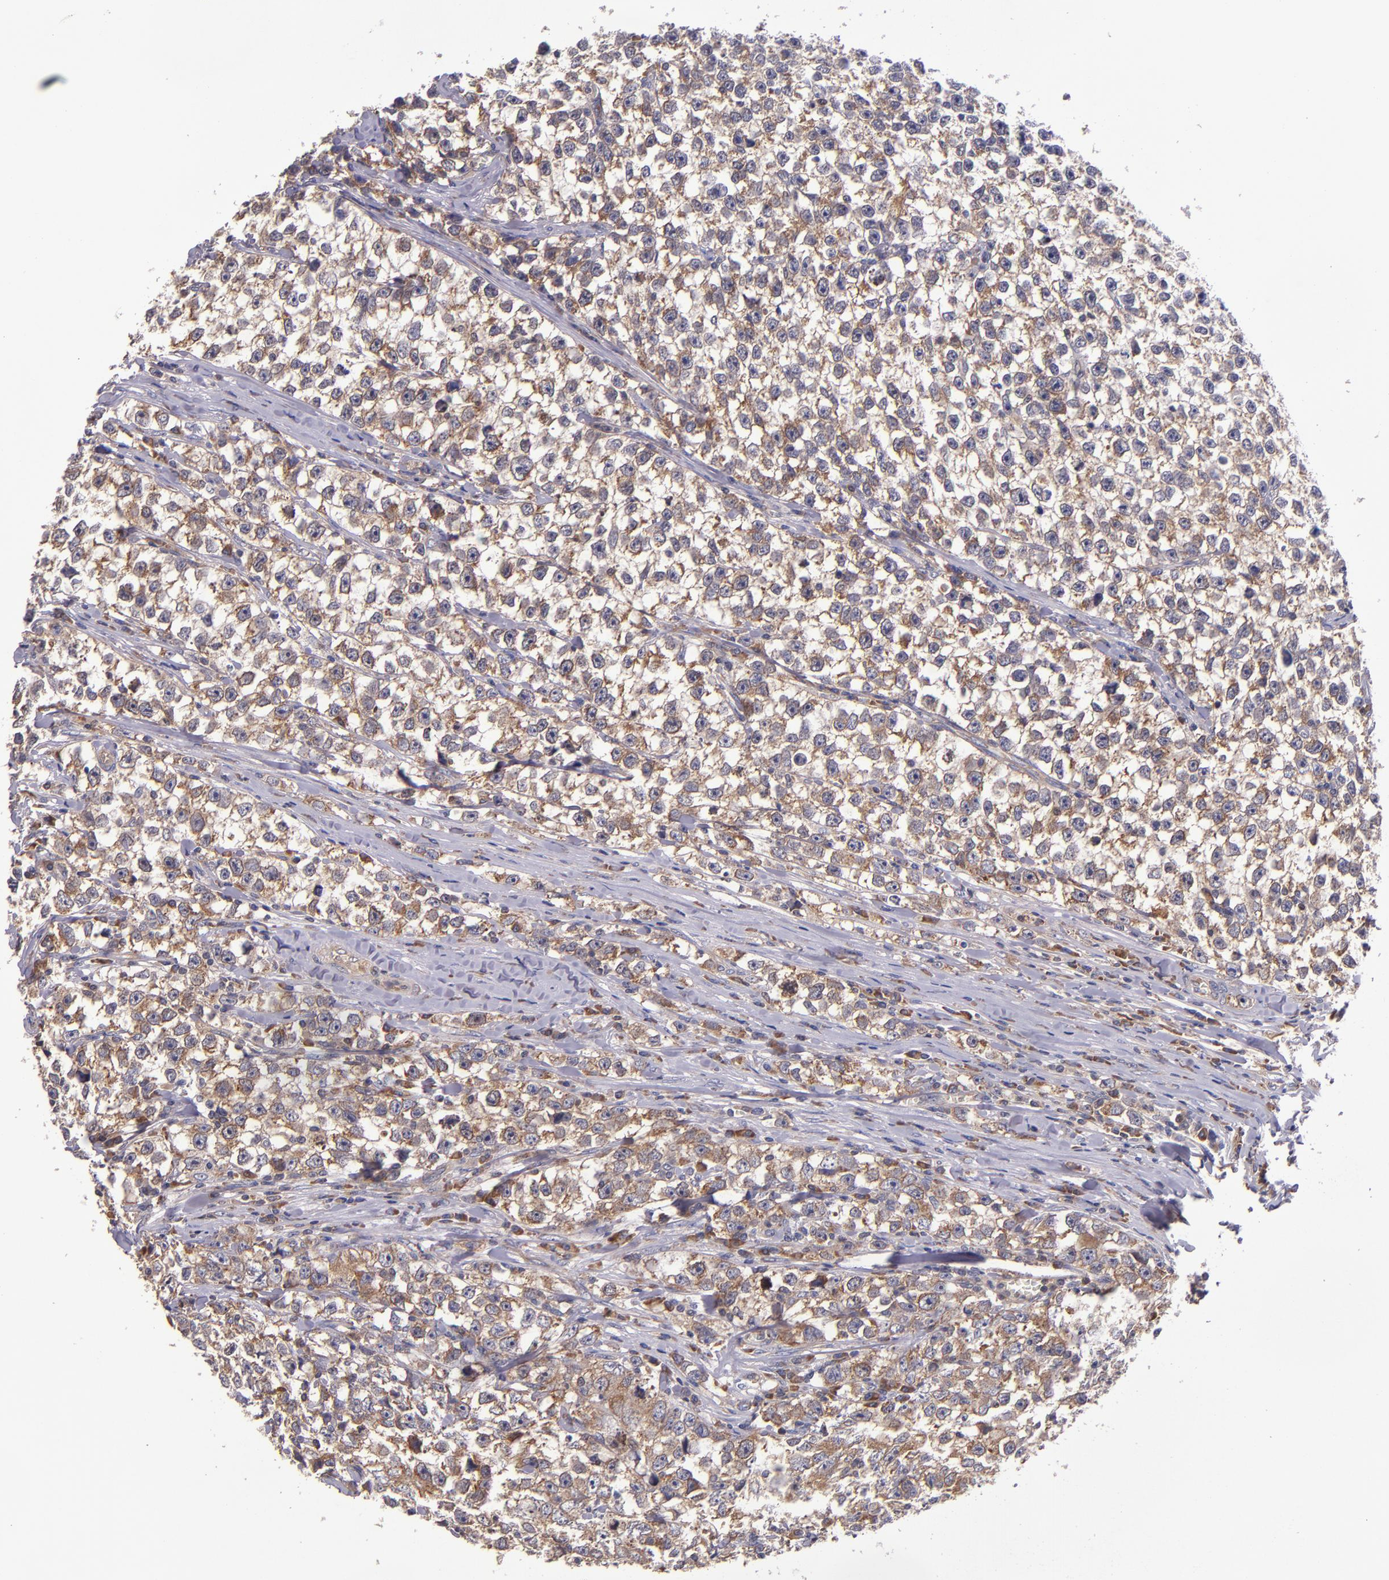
{"staining": {"intensity": "moderate", "quantity": ">75%", "location": "cytoplasmic/membranous"}, "tissue": "testis cancer", "cell_type": "Tumor cells", "image_type": "cancer", "snomed": [{"axis": "morphology", "description": "Seminoma, NOS"}, {"axis": "morphology", "description": "Carcinoma, Embryonal, NOS"}, {"axis": "topography", "description": "Testis"}], "caption": "Immunohistochemical staining of human testis cancer reveals medium levels of moderate cytoplasmic/membranous protein expression in approximately >75% of tumor cells.", "gene": "EIF4ENIF1", "patient": {"sex": "male", "age": 30}}